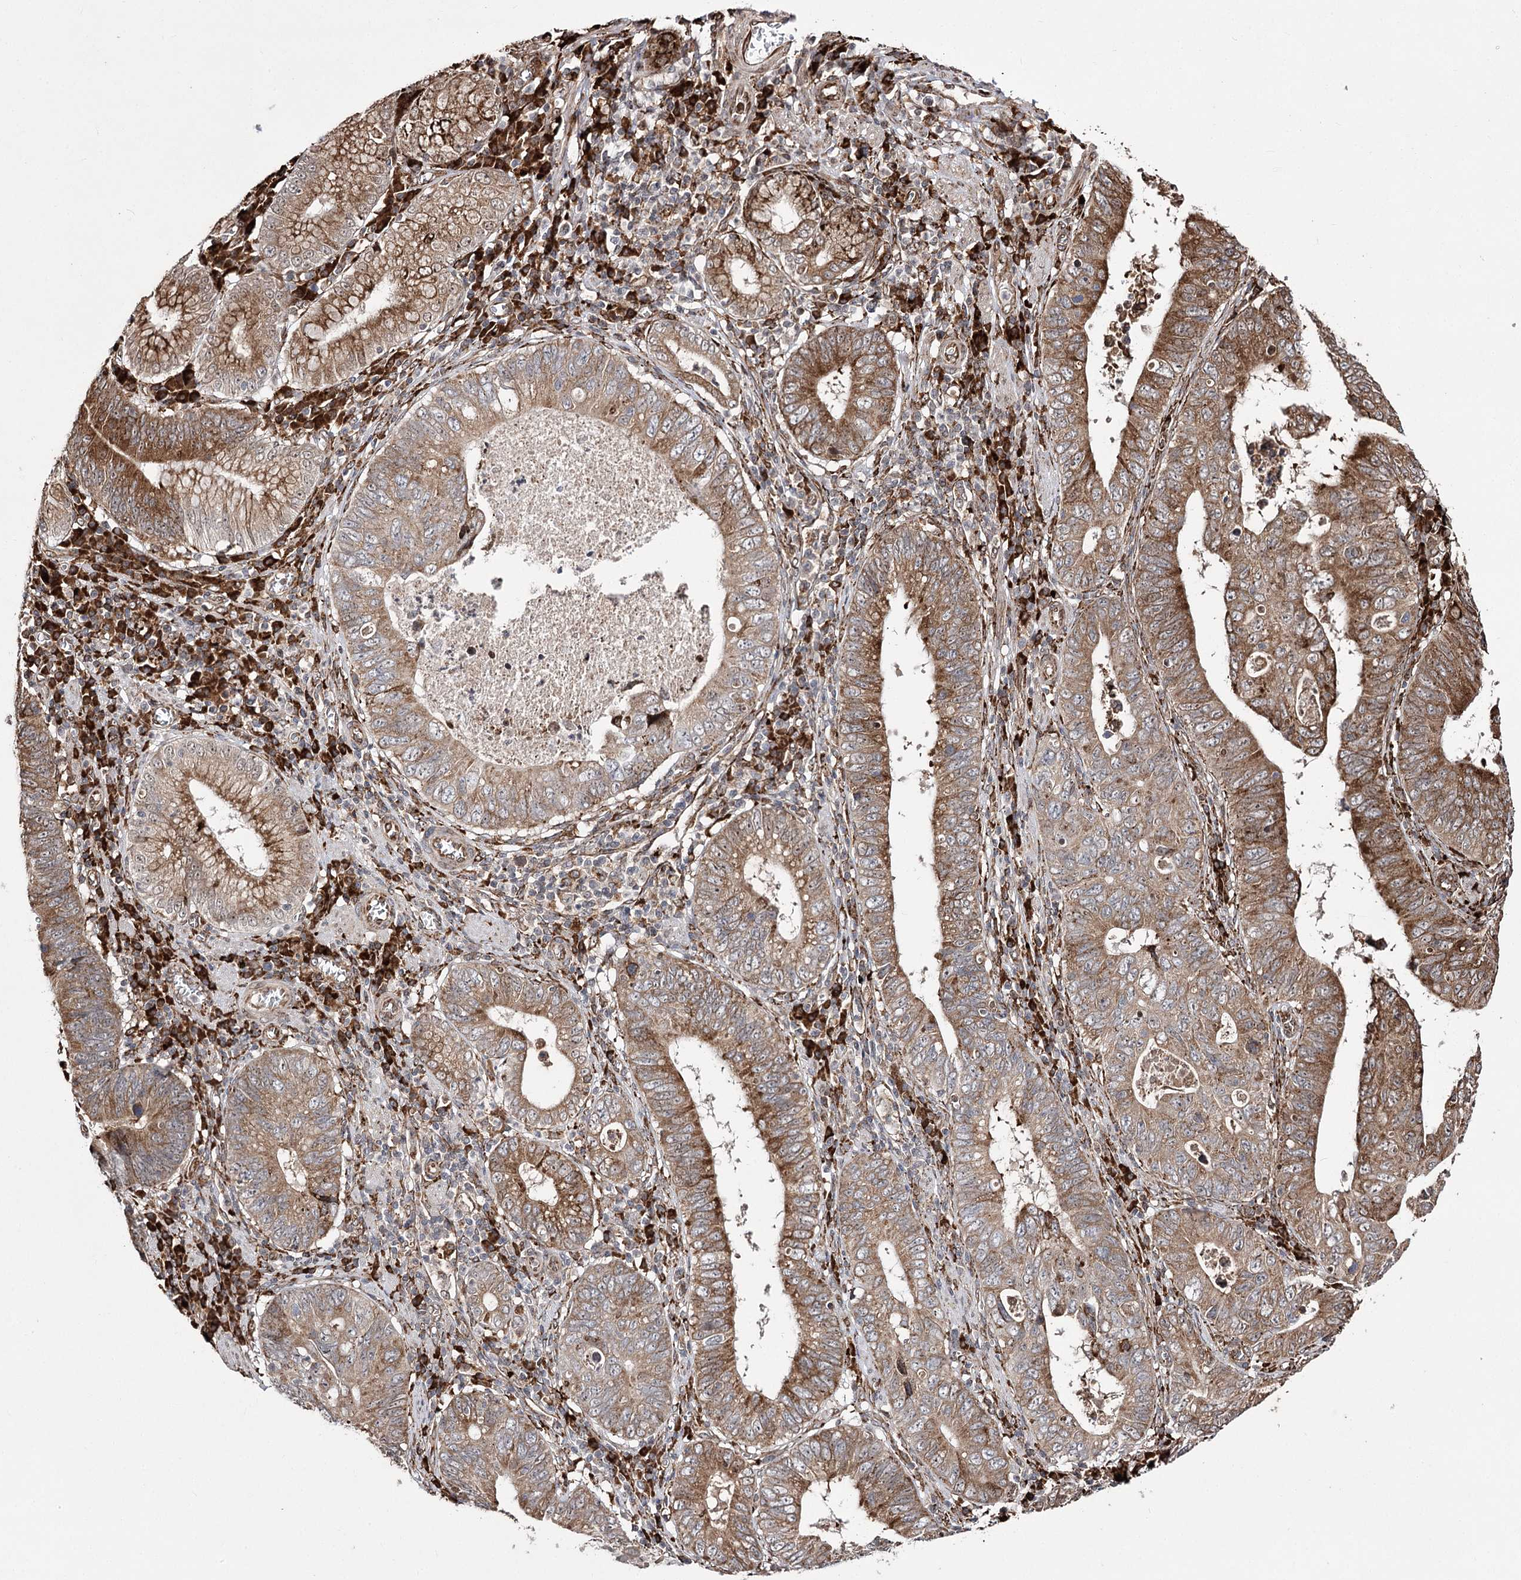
{"staining": {"intensity": "moderate", "quantity": ">75%", "location": "cytoplasmic/membranous"}, "tissue": "stomach cancer", "cell_type": "Tumor cells", "image_type": "cancer", "snomed": [{"axis": "morphology", "description": "Adenocarcinoma, NOS"}, {"axis": "topography", "description": "Stomach"}], "caption": "Immunohistochemical staining of human stomach cancer (adenocarcinoma) shows medium levels of moderate cytoplasmic/membranous staining in approximately >75% of tumor cells.", "gene": "FANCL", "patient": {"sex": "male", "age": 59}}